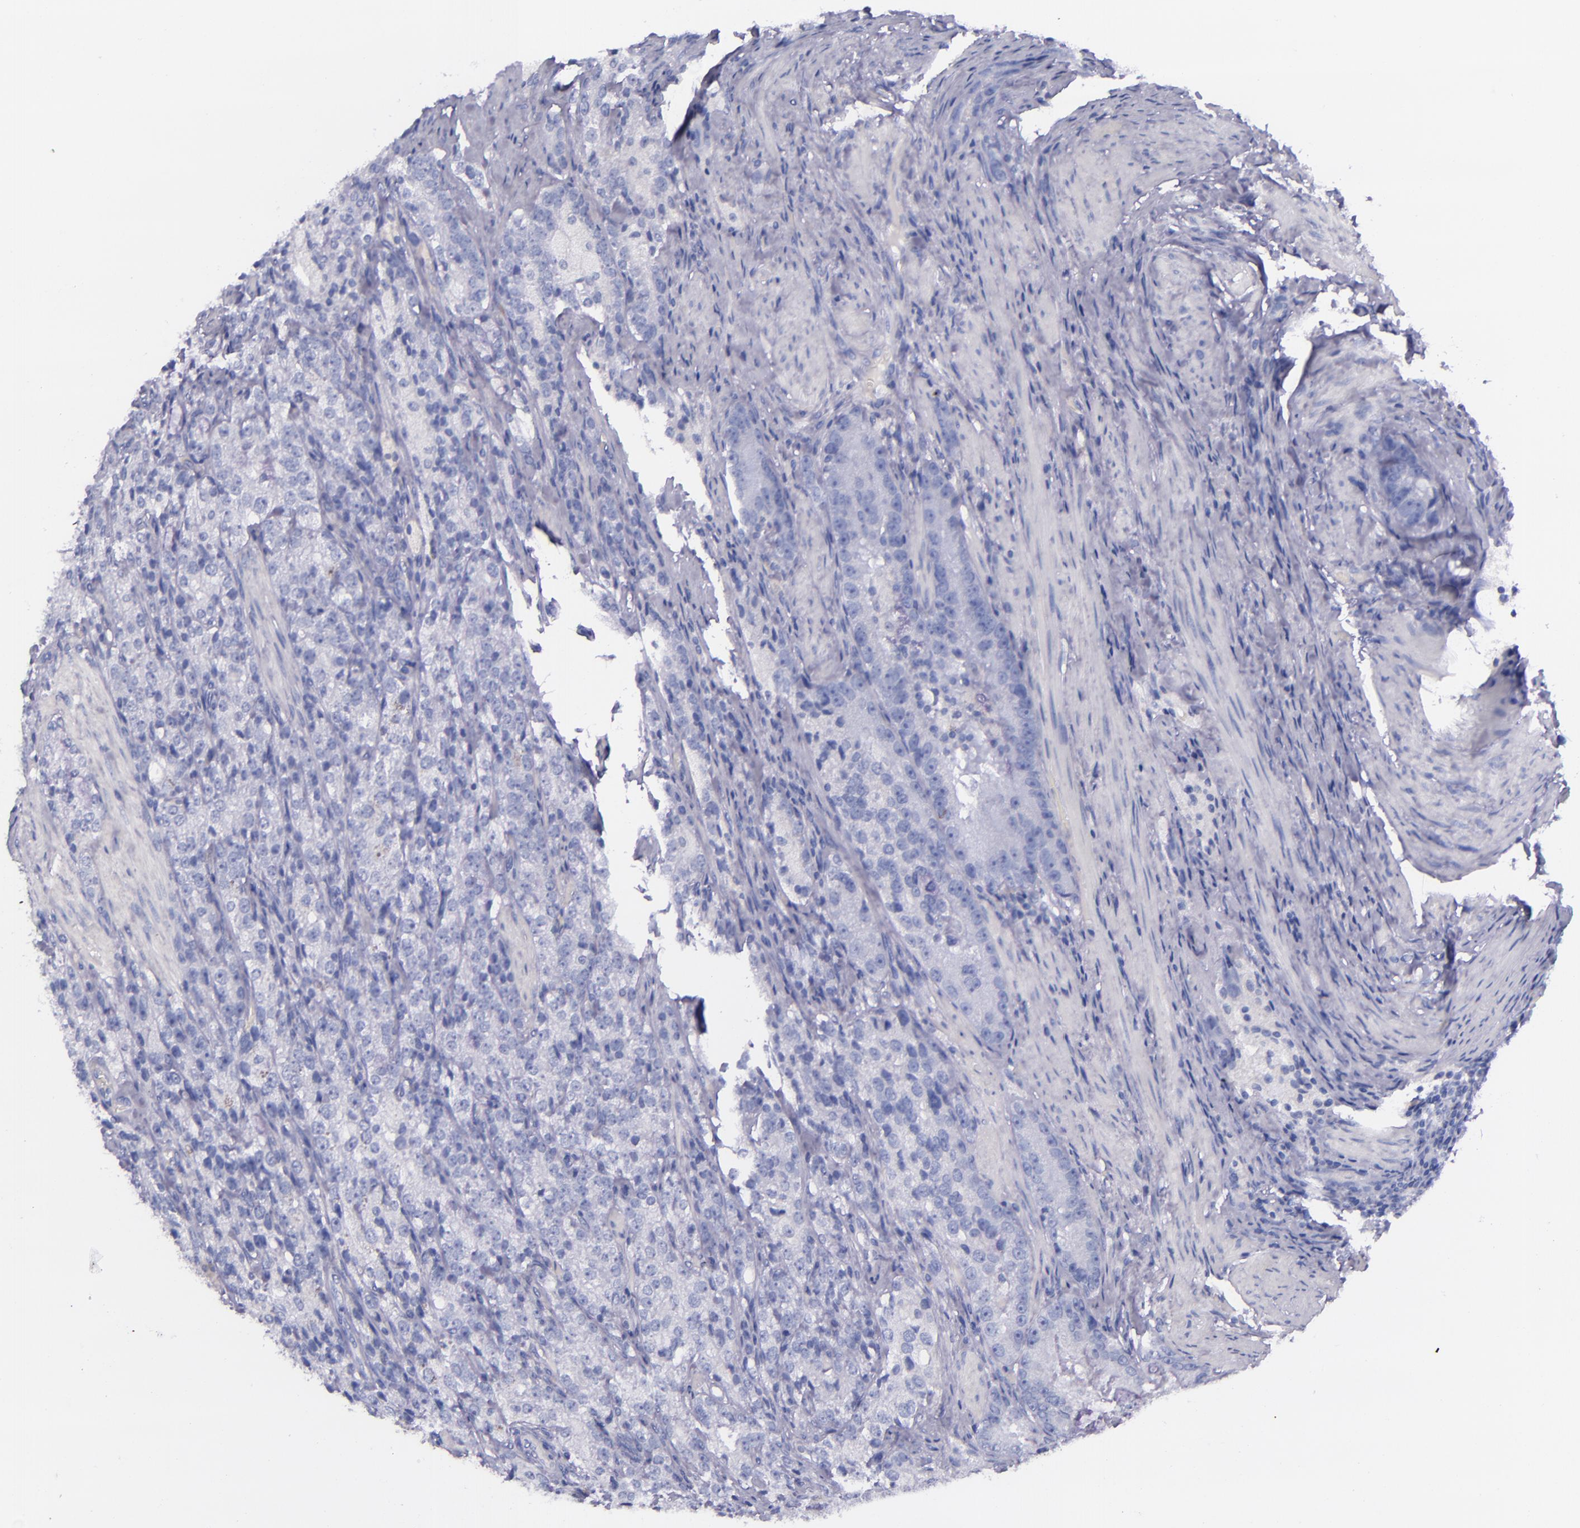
{"staining": {"intensity": "negative", "quantity": "none", "location": "none"}, "tissue": "prostate cancer", "cell_type": "Tumor cells", "image_type": "cancer", "snomed": [{"axis": "morphology", "description": "Adenocarcinoma, High grade"}, {"axis": "topography", "description": "Prostate"}], "caption": "The immunohistochemistry histopathology image has no significant expression in tumor cells of high-grade adenocarcinoma (prostate) tissue.", "gene": "LAG3", "patient": {"sex": "male", "age": 63}}